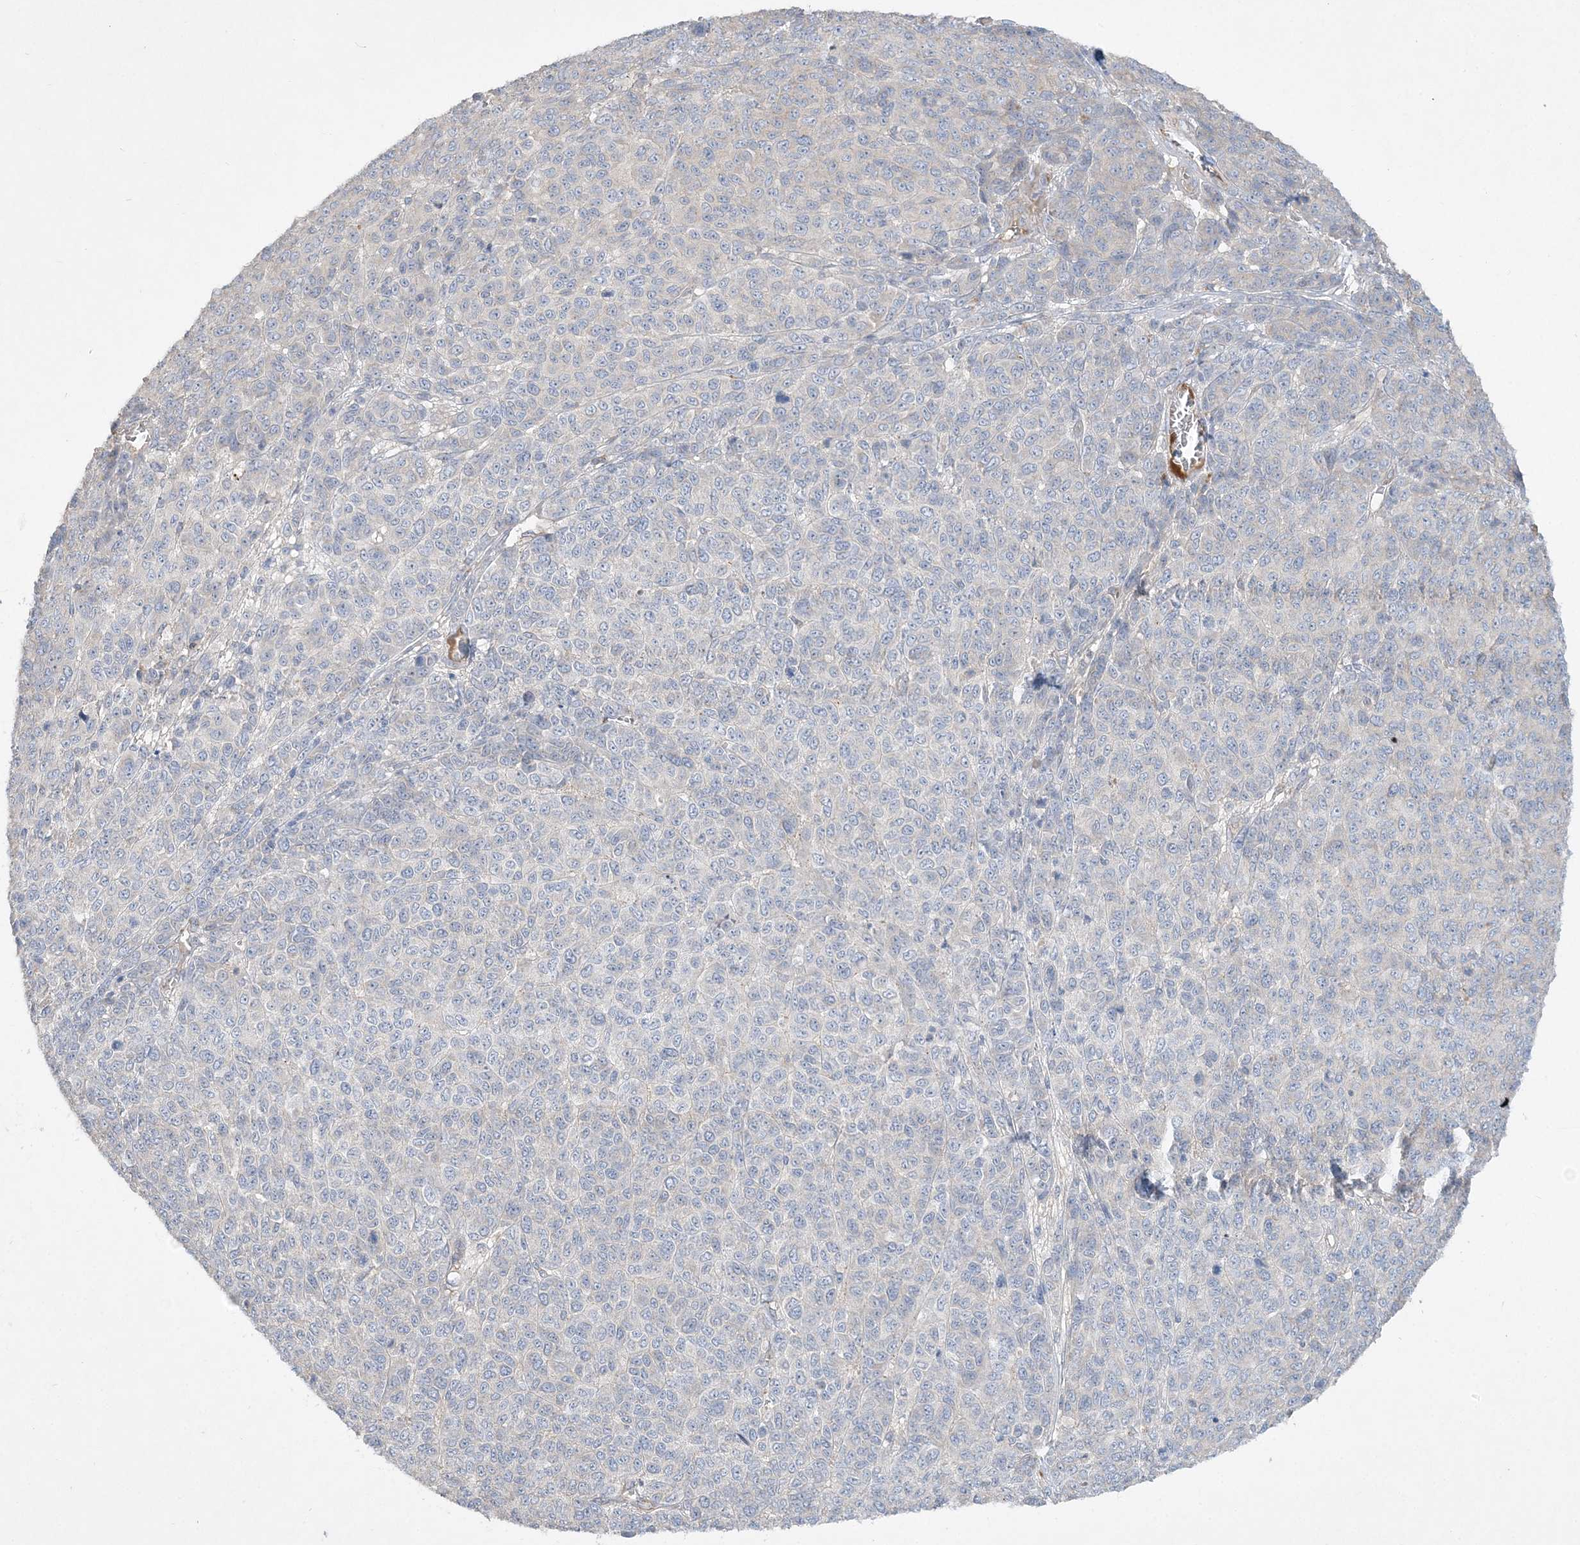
{"staining": {"intensity": "negative", "quantity": "none", "location": "none"}, "tissue": "melanoma", "cell_type": "Tumor cells", "image_type": "cancer", "snomed": [{"axis": "morphology", "description": "Malignant melanoma, NOS"}, {"axis": "topography", "description": "Skin"}], "caption": "The micrograph shows no staining of tumor cells in malignant melanoma.", "gene": "ADCK2", "patient": {"sex": "male", "age": 49}}